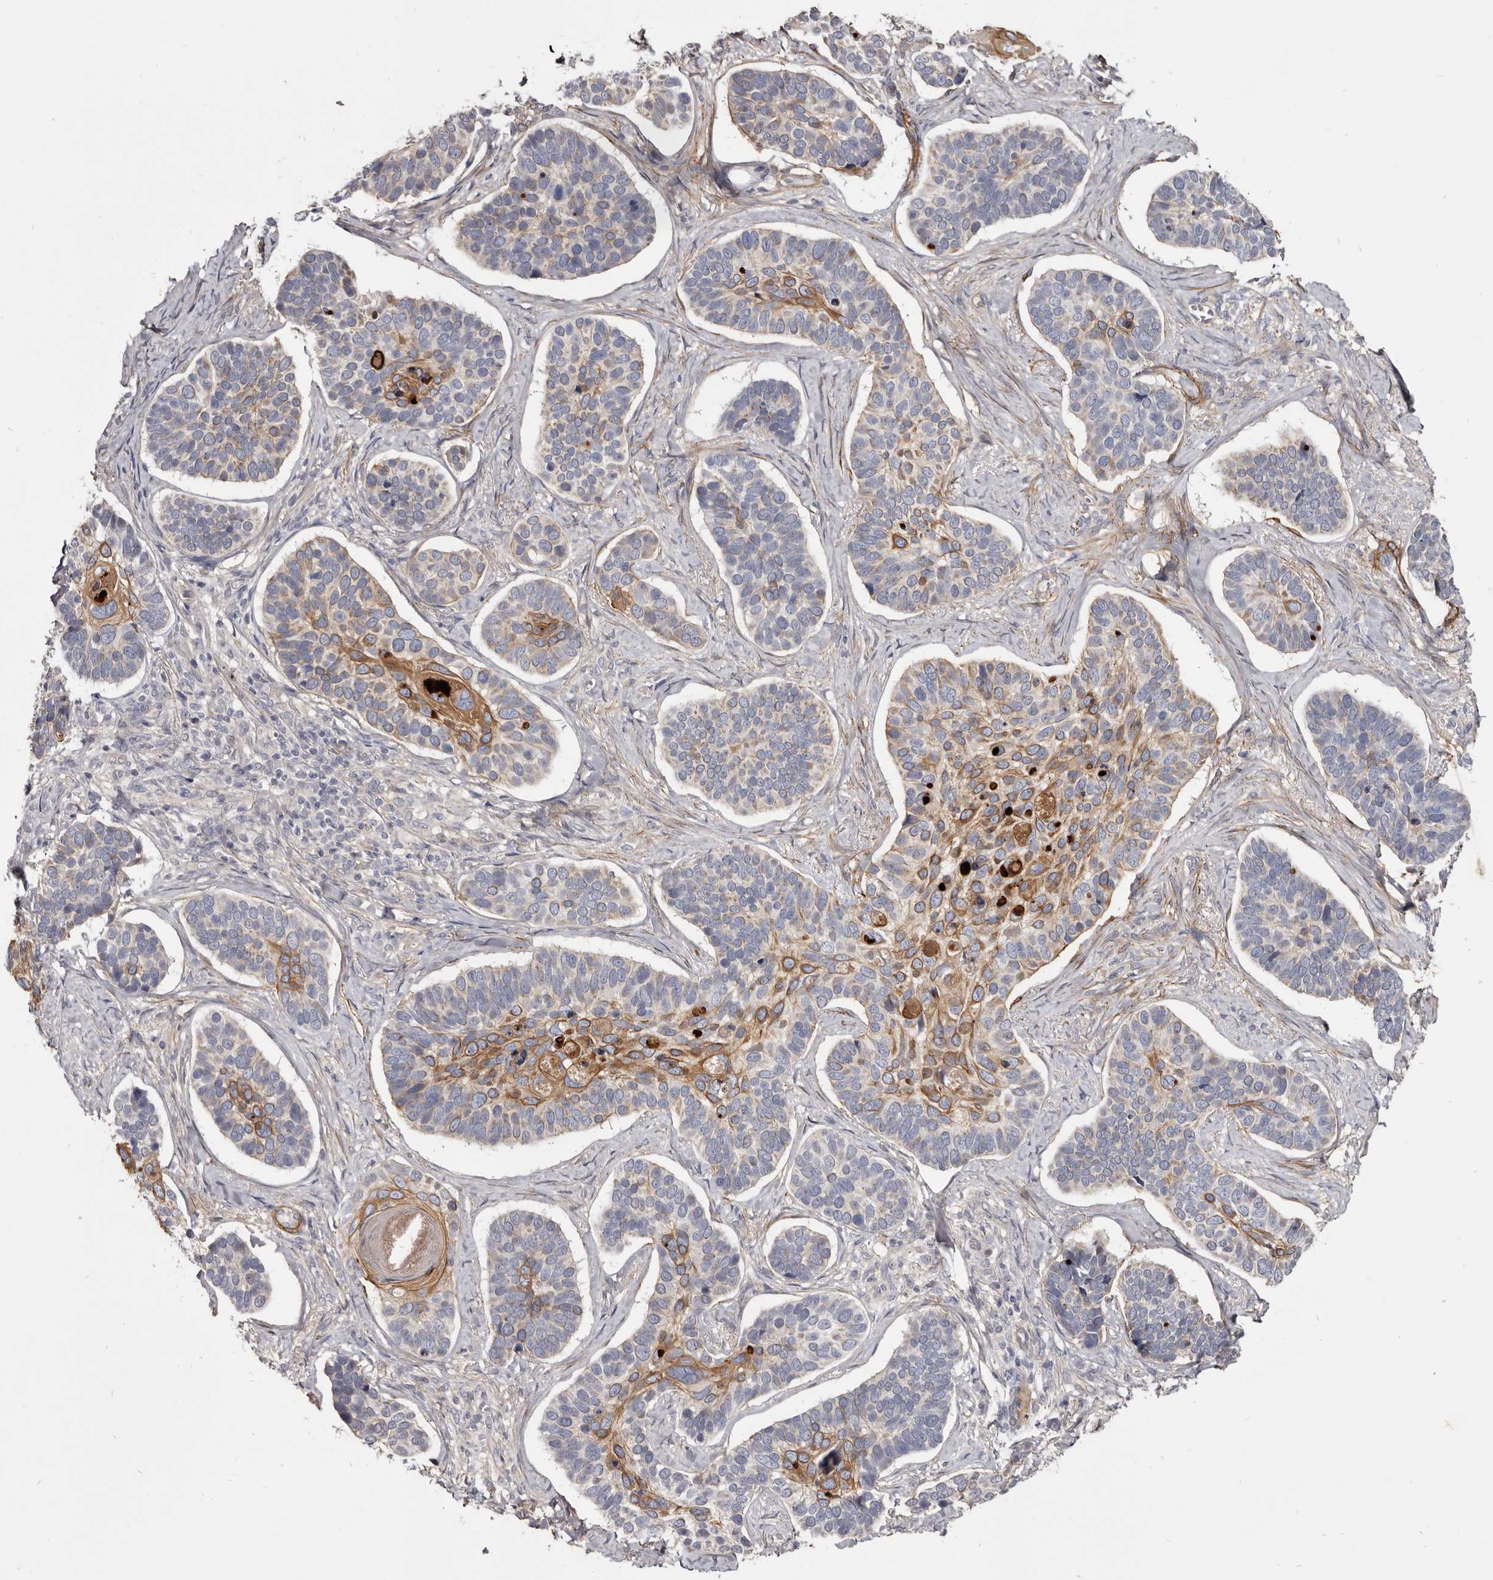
{"staining": {"intensity": "moderate", "quantity": "25%-75%", "location": "cytoplasmic/membranous"}, "tissue": "skin cancer", "cell_type": "Tumor cells", "image_type": "cancer", "snomed": [{"axis": "morphology", "description": "Basal cell carcinoma"}, {"axis": "topography", "description": "Skin"}], "caption": "This is a photomicrograph of IHC staining of skin cancer (basal cell carcinoma), which shows moderate positivity in the cytoplasmic/membranous of tumor cells.", "gene": "CGN", "patient": {"sex": "male", "age": 62}}